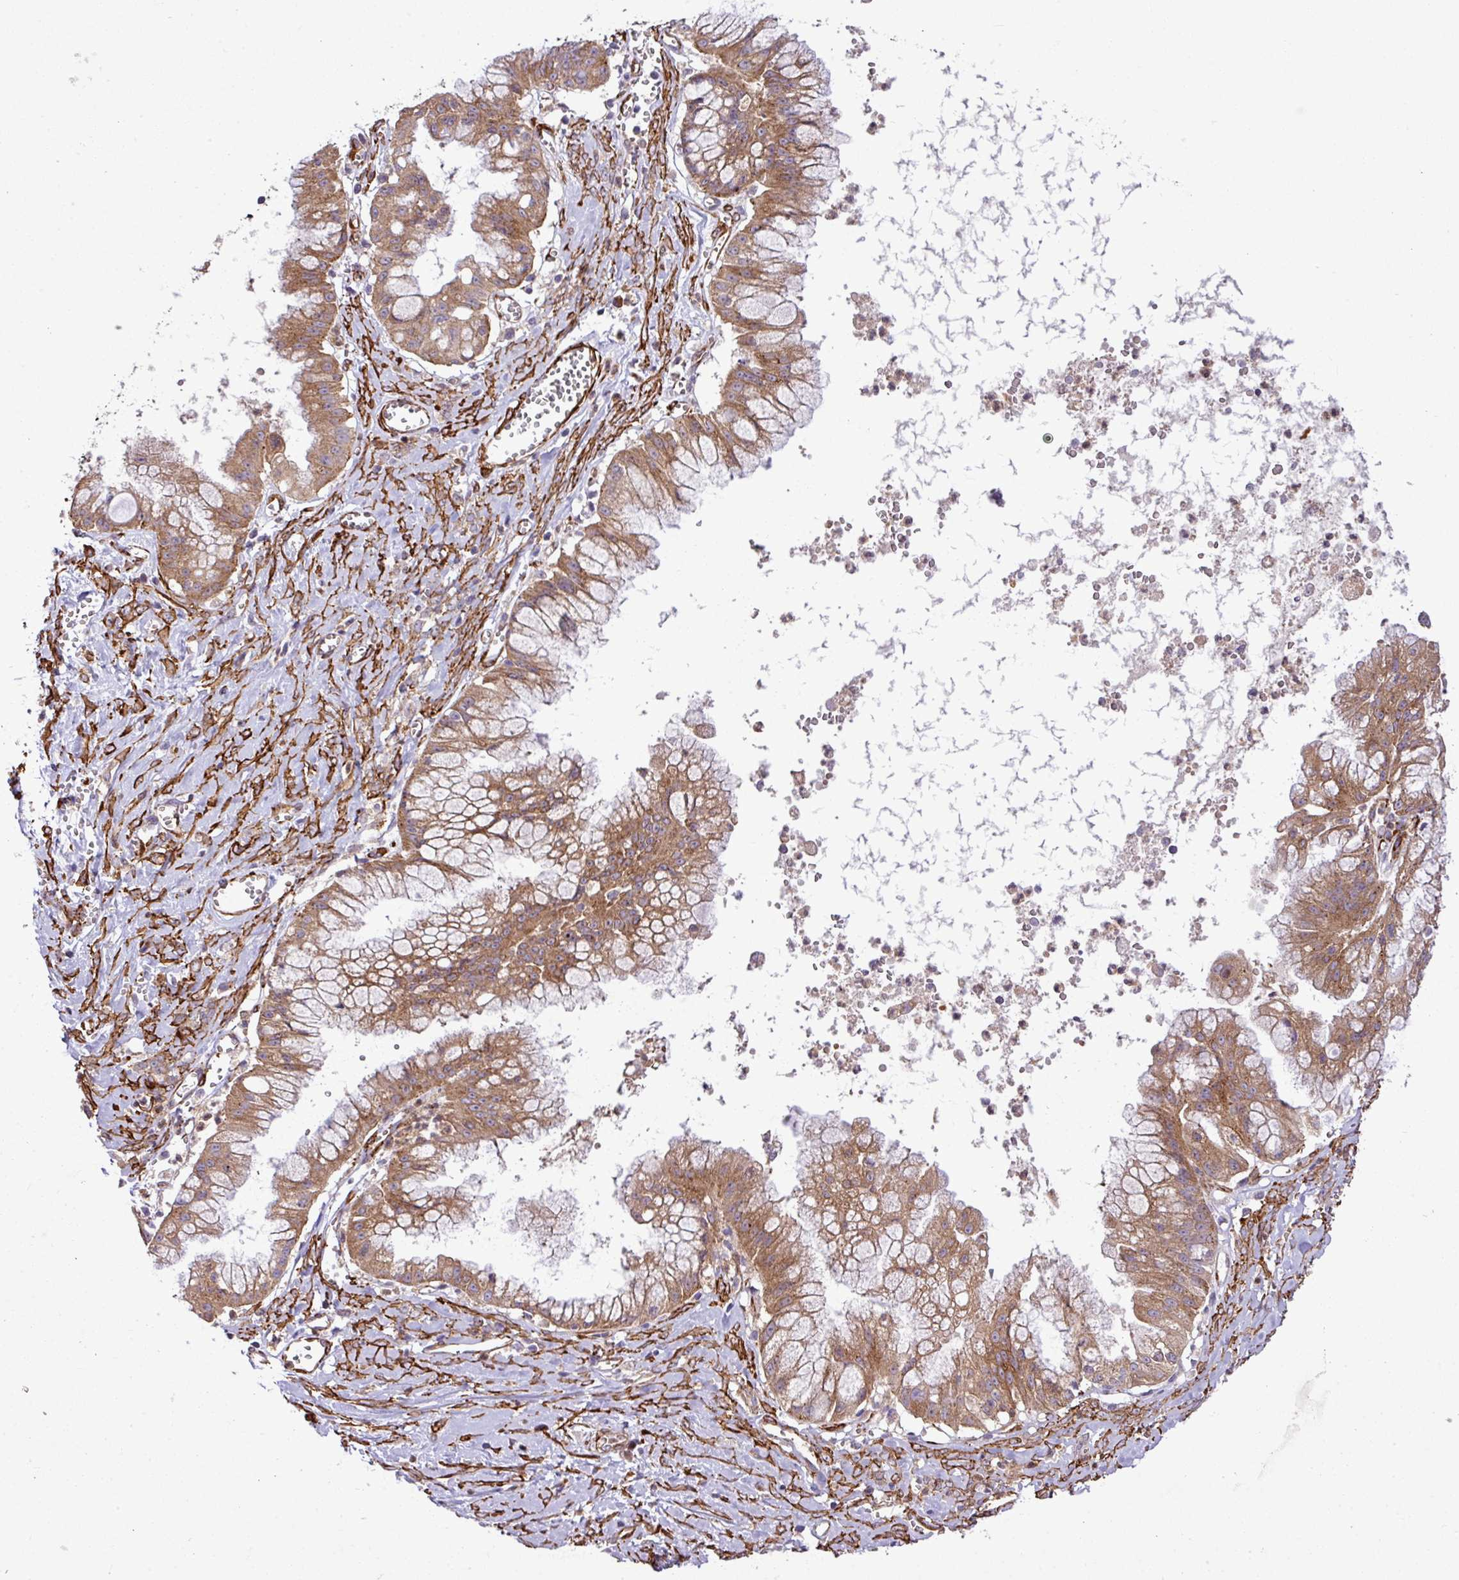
{"staining": {"intensity": "moderate", "quantity": ">75%", "location": "cytoplasmic/membranous"}, "tissue": "ovarian cancer", "cell_type": "Tumor cells", "image_type": "cancer", "snomed": [{"axis": "morphology", "description": "Cystadenocarcinoma, mucinous, NOS"}, {"axis": "topography", "description": "Ovary"}], "caption": "A medium amount of moderate cytoplasmic/membranous positivity is present in about >75% of tumor cells in ovarian cancer (mucinous cystadenocarcinoma) tissue. (IHC, brightfield microscopy, high magnification).", "gene": "FAM47E", "patient": {"sex": "female", "age": 70}}